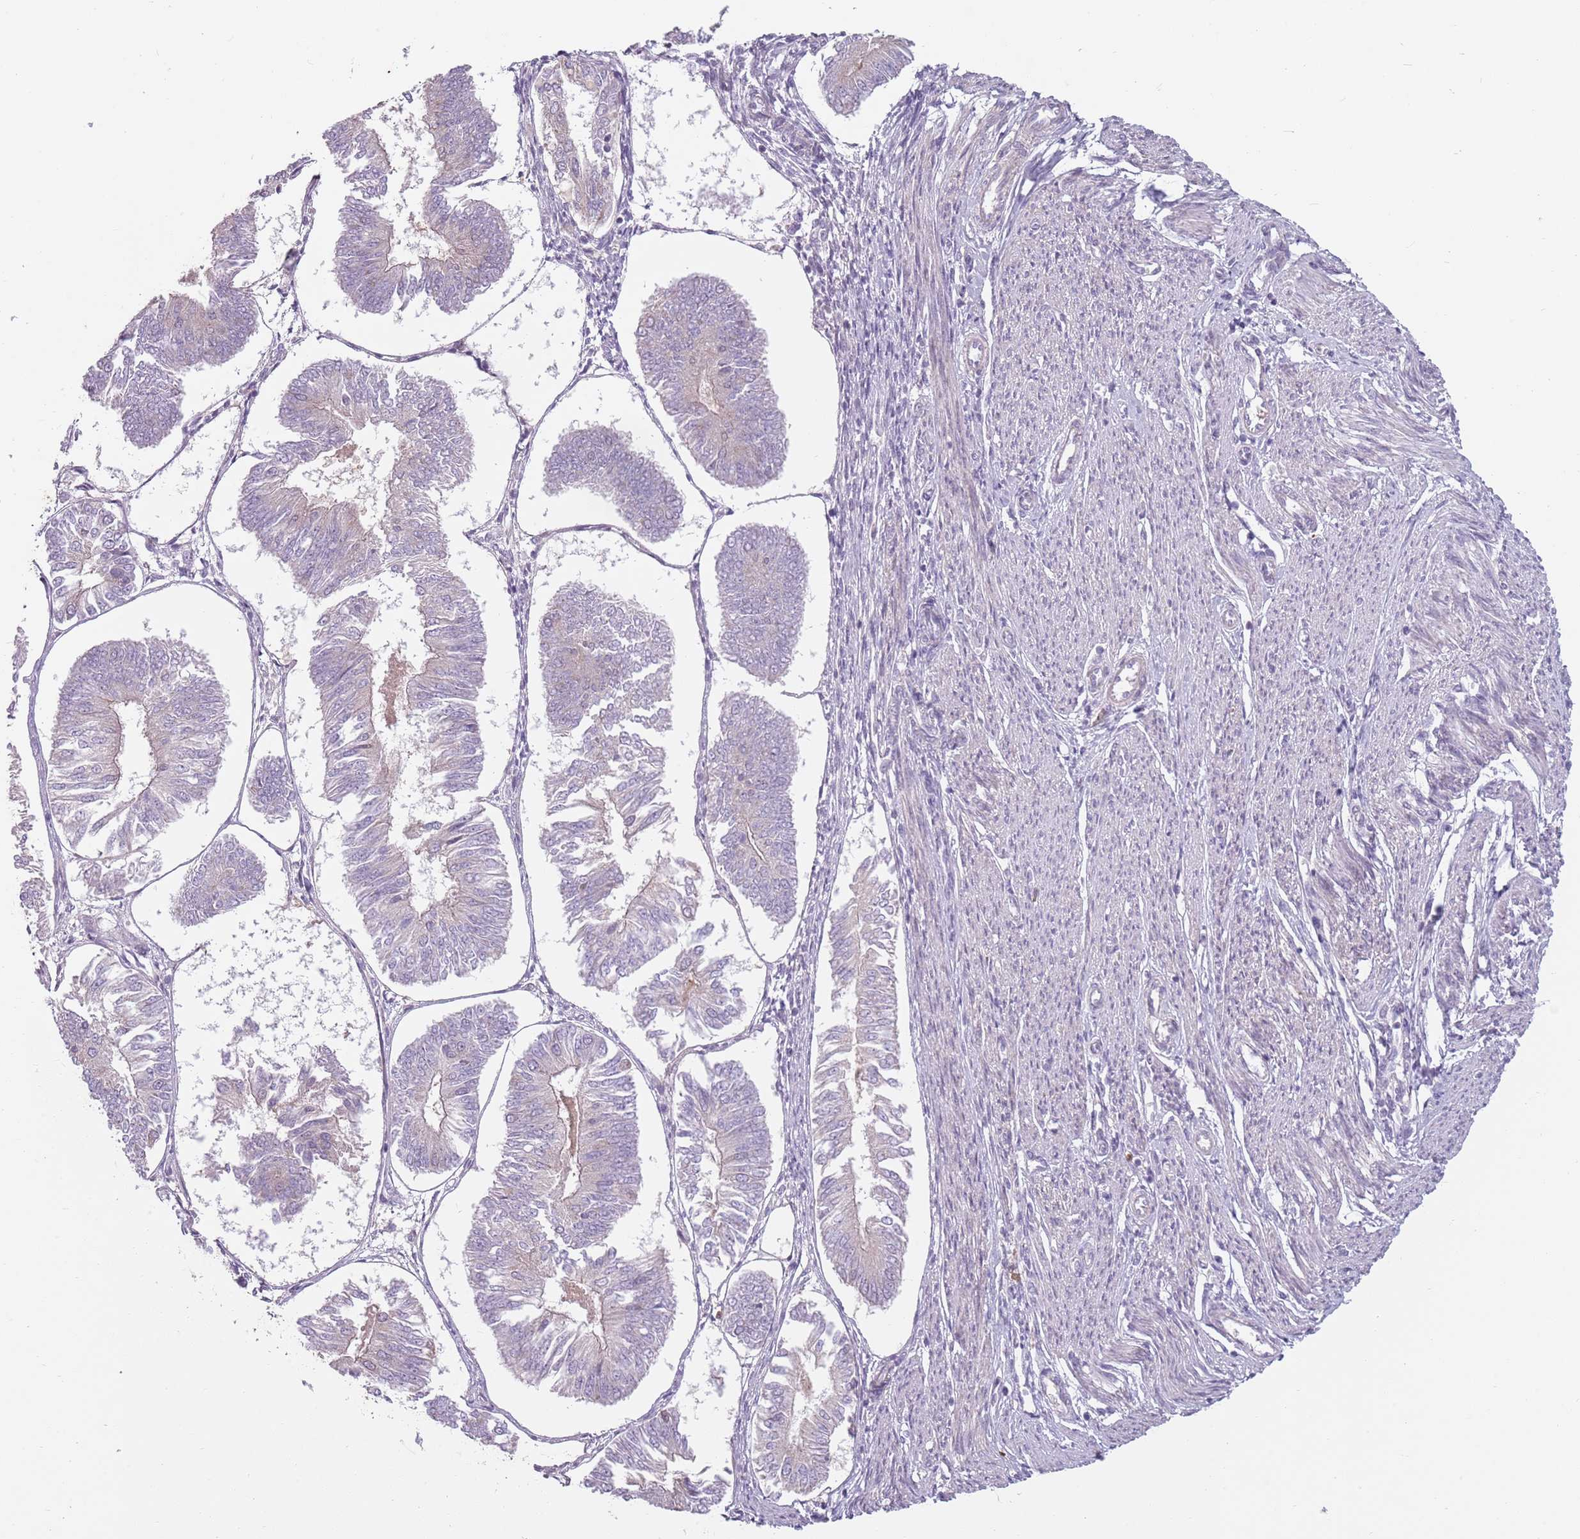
{"staining": {"intensity": "negative", "quantity": "none", "location": "none"}, "tissue": "endometrial cancer", "cell_type": "Tumor cells", "image_type": "cancer", "snomed": [{"axis": "morphology", "description": "Adenocarcinoma, NOS"}, {"axis": "topography", "description": "Endometrium"}], "caption": "Human adenocarcinoma (endometrial) stained for a protein using immunohistochemistry displays no expression in tumor cells.", "gene": "SPAG4", "patient": {"sex": "female", "age": 58}}